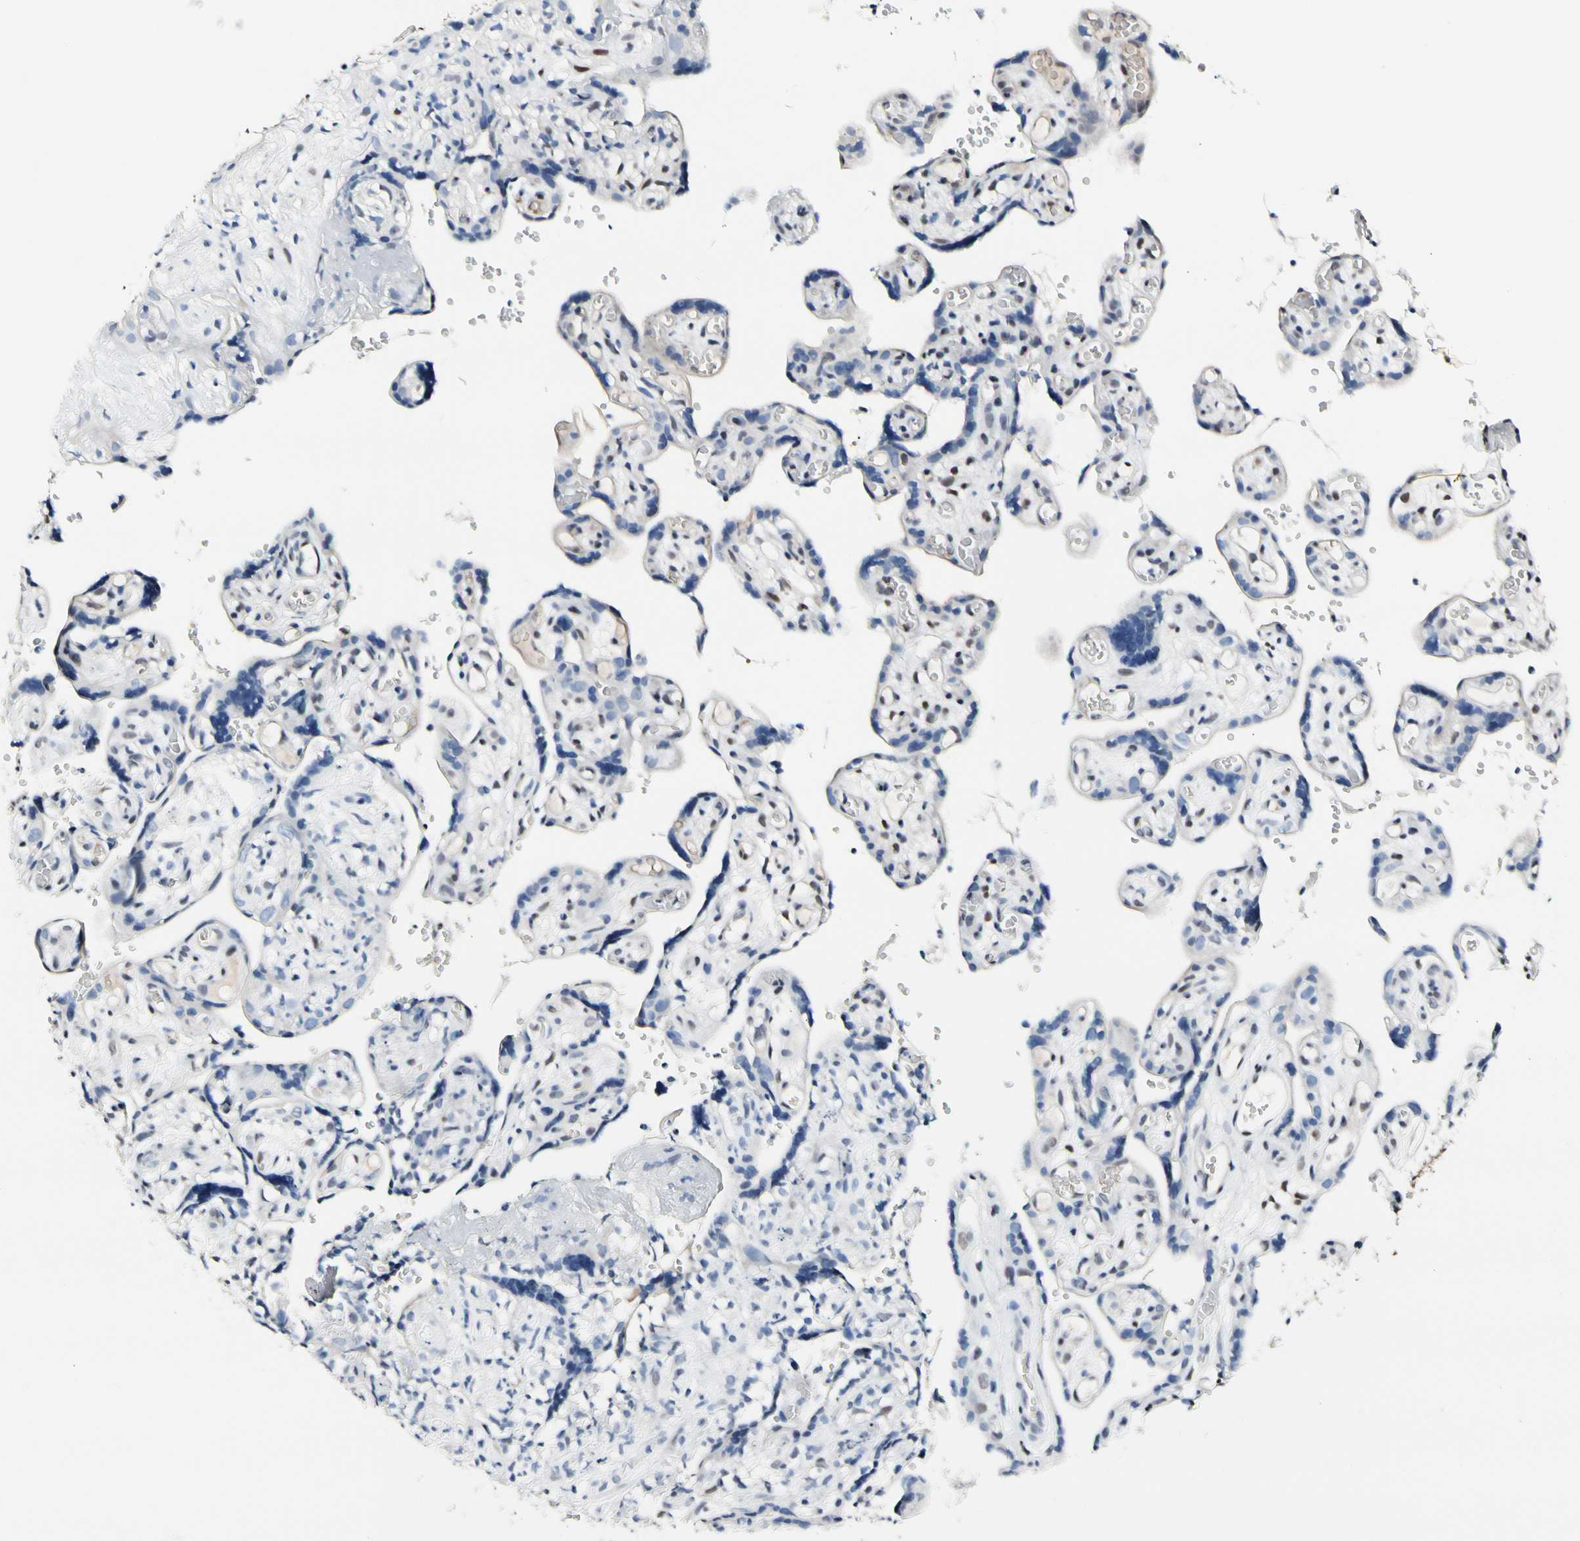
{"staining": {"intensity": "weak", "quantity": "<25%", "location": "cytoplasmic/membranous"}, "tissue": "placenta", "cell_type": "Trophoblastic cells", "image_type": "normal", "snomed": [{"axis": "morphology", "description": "Normal tissue, NOS"}, {"axis": "topography", "description": "Placenta"}], "caption": "Placenta stained for a protein using immunohistochemistry (IHC) demonstrates no expression trophoblastic cells.", "gene": "NFIA", "patient": {"sex": "female", "age": 30}}